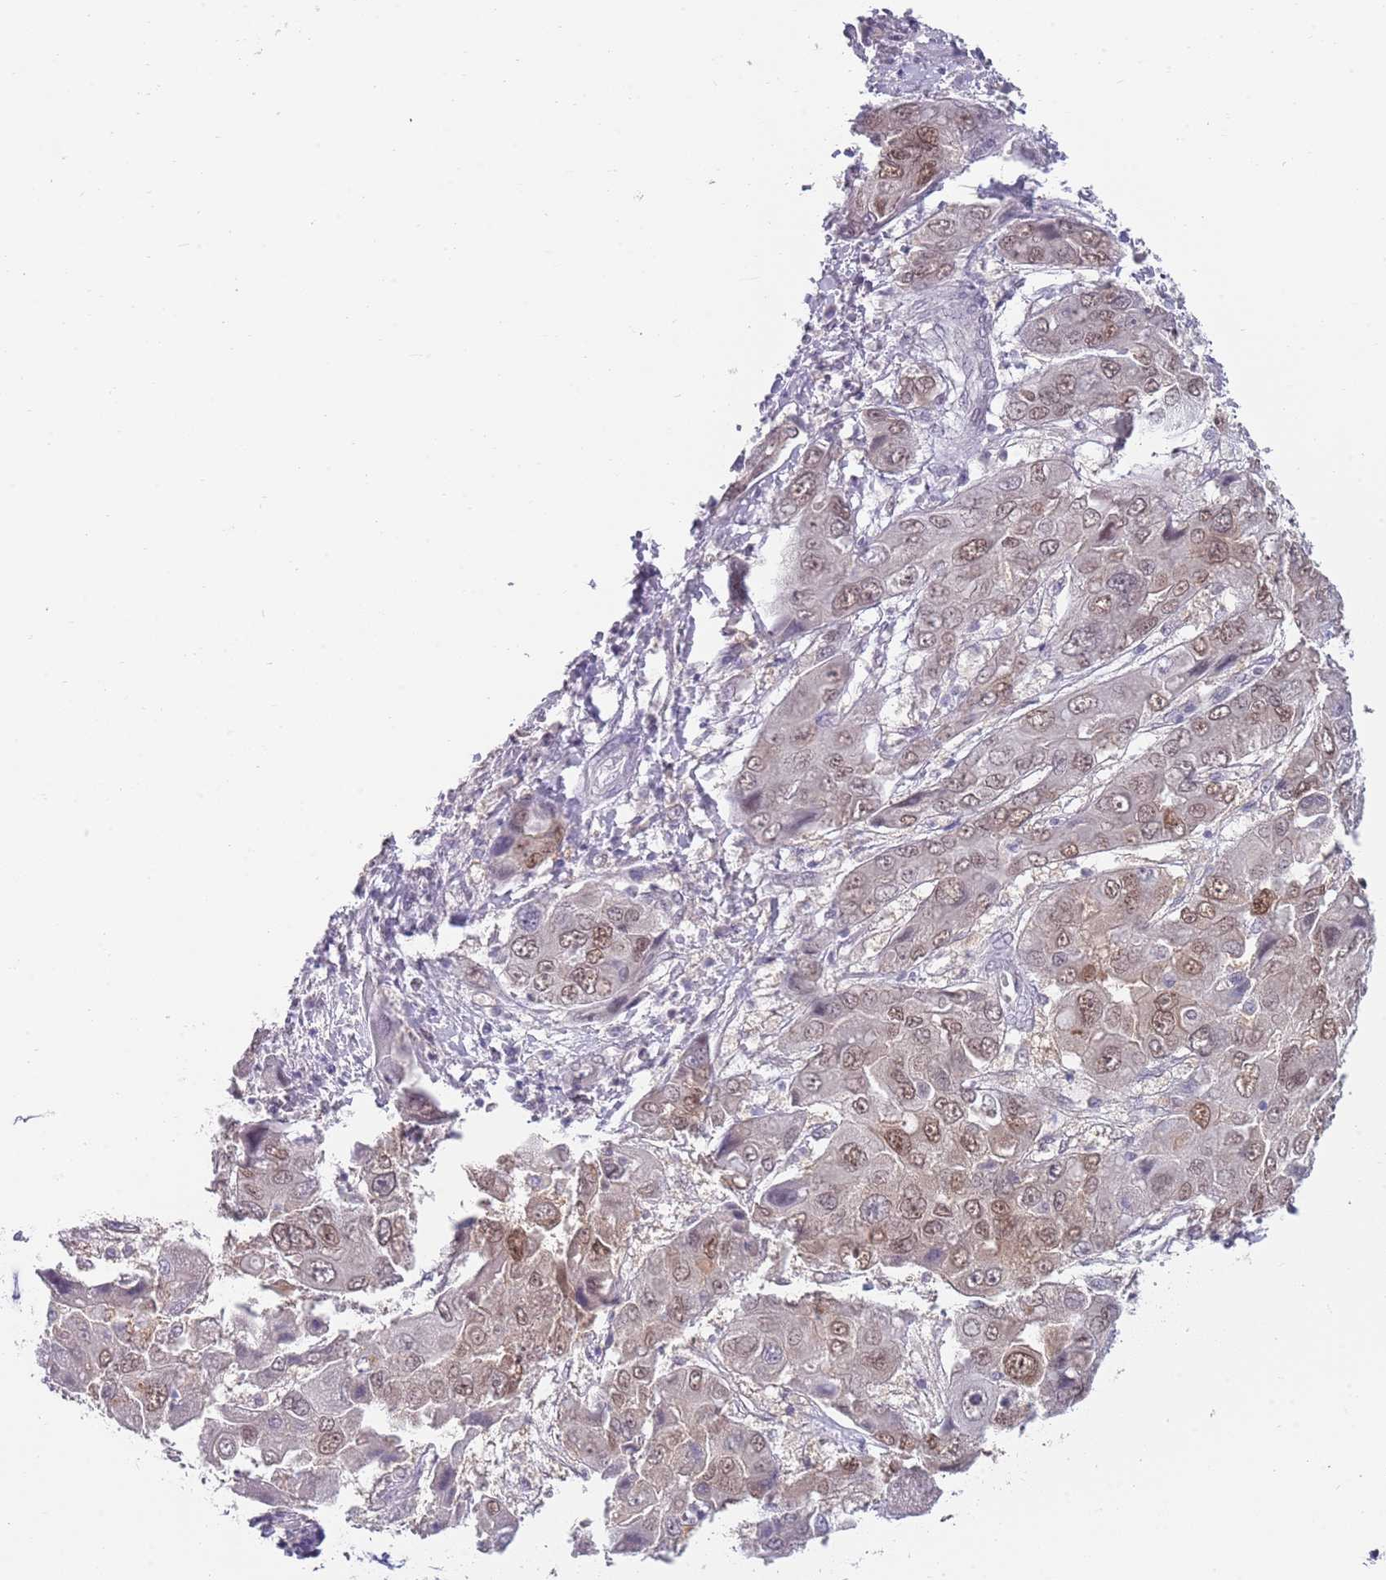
{"staining": {"intensity": "moderate", "quantity": "25%-75%", "location": "nuclear"}, "tissue": "liver cancer", "cell_type": "Tumor cells", "image_type": "cancer", "snomed": [{"axis": "morphology", "description": "Cholangiocarcinoma"}, {"axis": "topography", "description": "Liver"}], "caption": "High-power microscopy captured an IHC photomicrograph of liver cholangiocarcinoma, revealing moderate nuclear staining in about 25%-75% of tumor cells. The staining is performed using DAB (3,3'-diaminobenzidine) brown chromogen to label protein expression. The nuclei are counter-stained blue using hematoxylin.", "gene": "SEPHS2", "patient": {"sex": "male", "age": 67}}